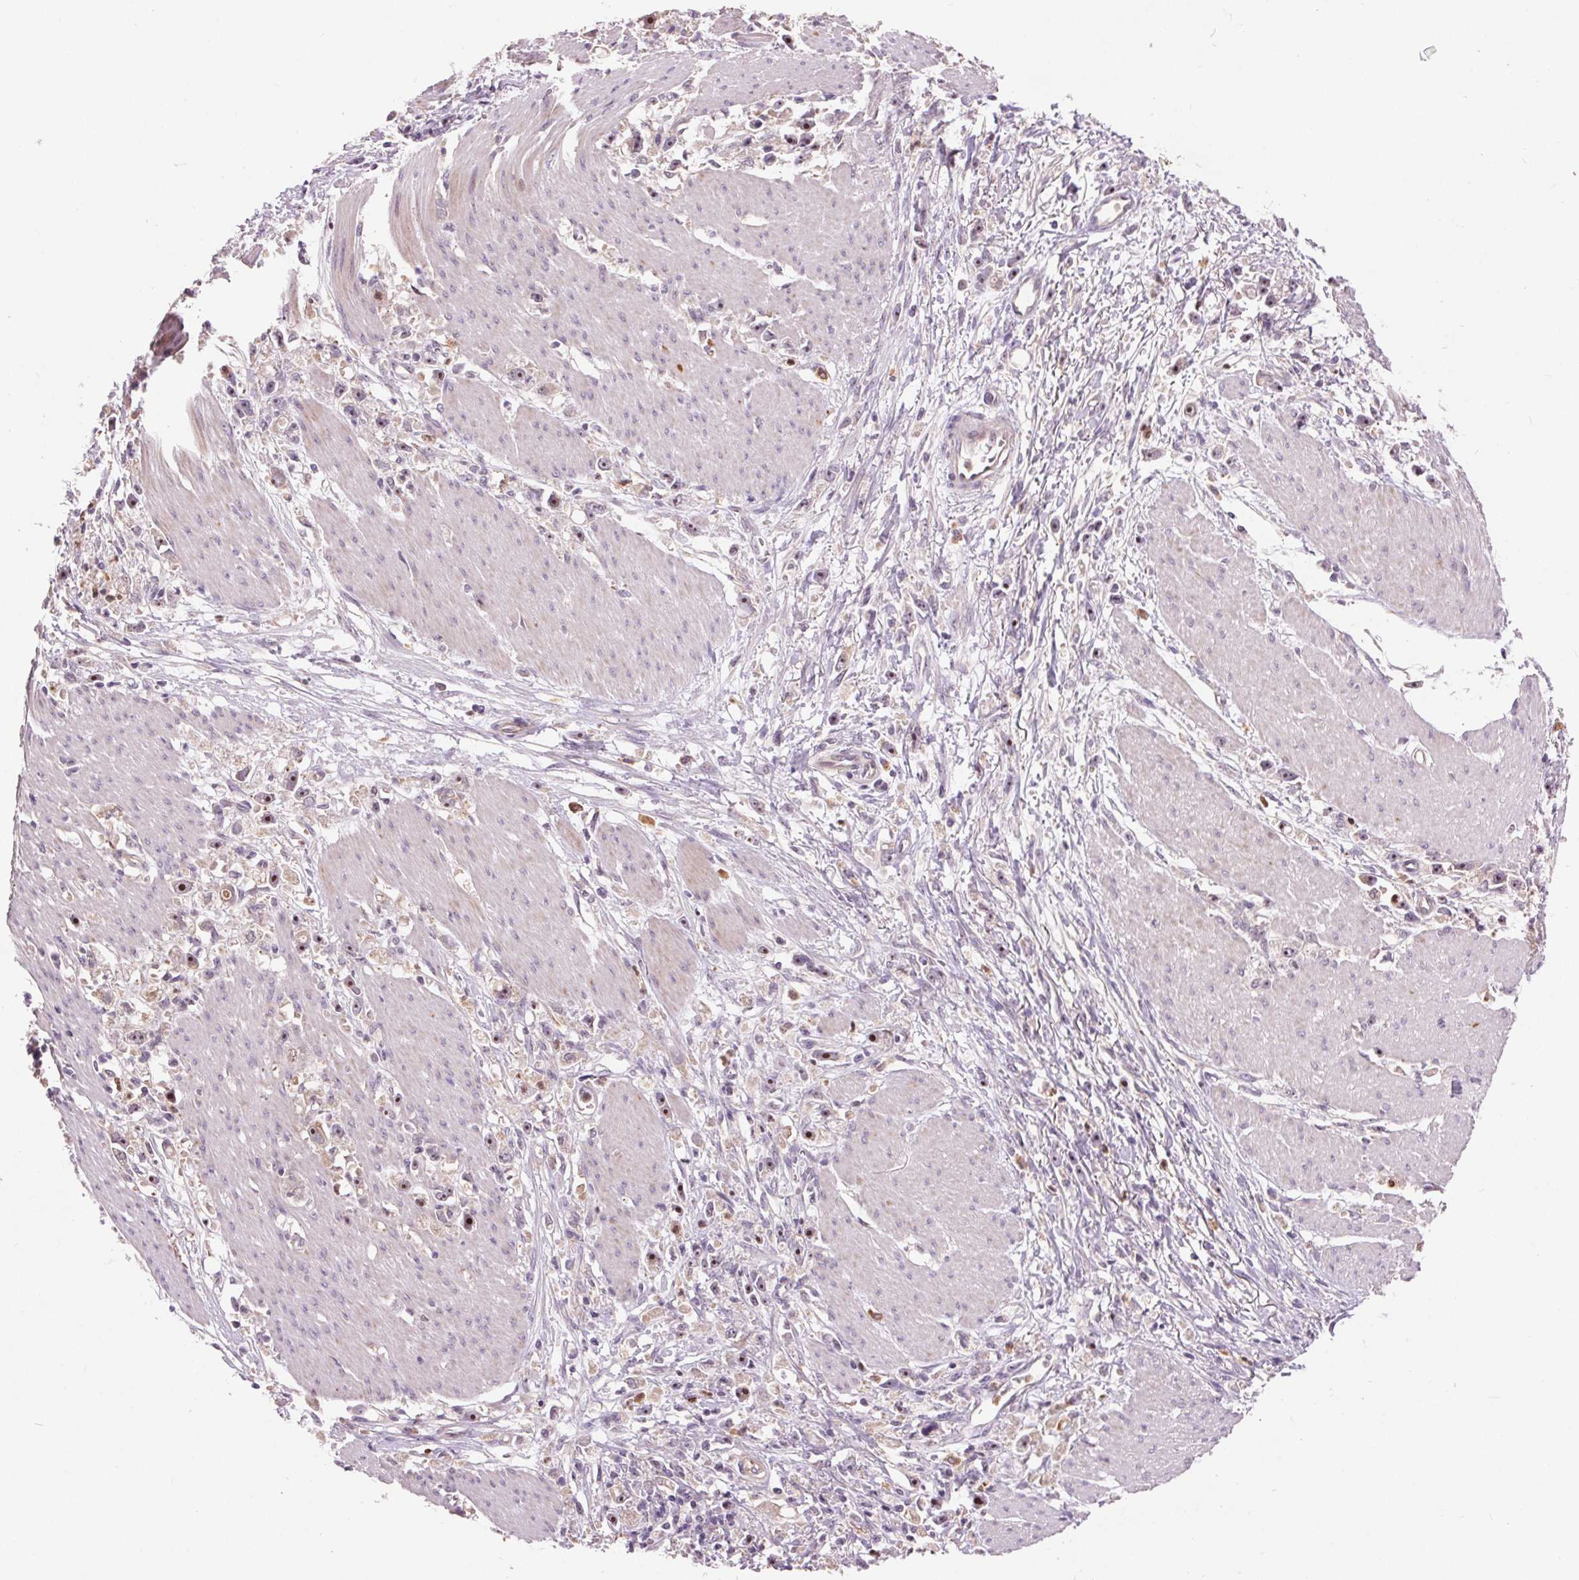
{"staining": {"intensity": "strong", "quantity": "25%-75%", "location": "nuclear"}, "tissue": "stomach cancer", "cell_type": "Tumor cells", "image_type": "cancer", "snomed": [{"axis": "morphology", "description": "Adenocarcinoma, NOS"}, {"axis": "topography", "description": "Stomach"}], "caption": "Strong nuclear staining for a protein is appreciated in about 25%-75% of tumor cells of stomach adenocarcinoma using immunohistochemistry.", "gene": "RANBP3L", "patient": {"sex": "female", "age": 59}}